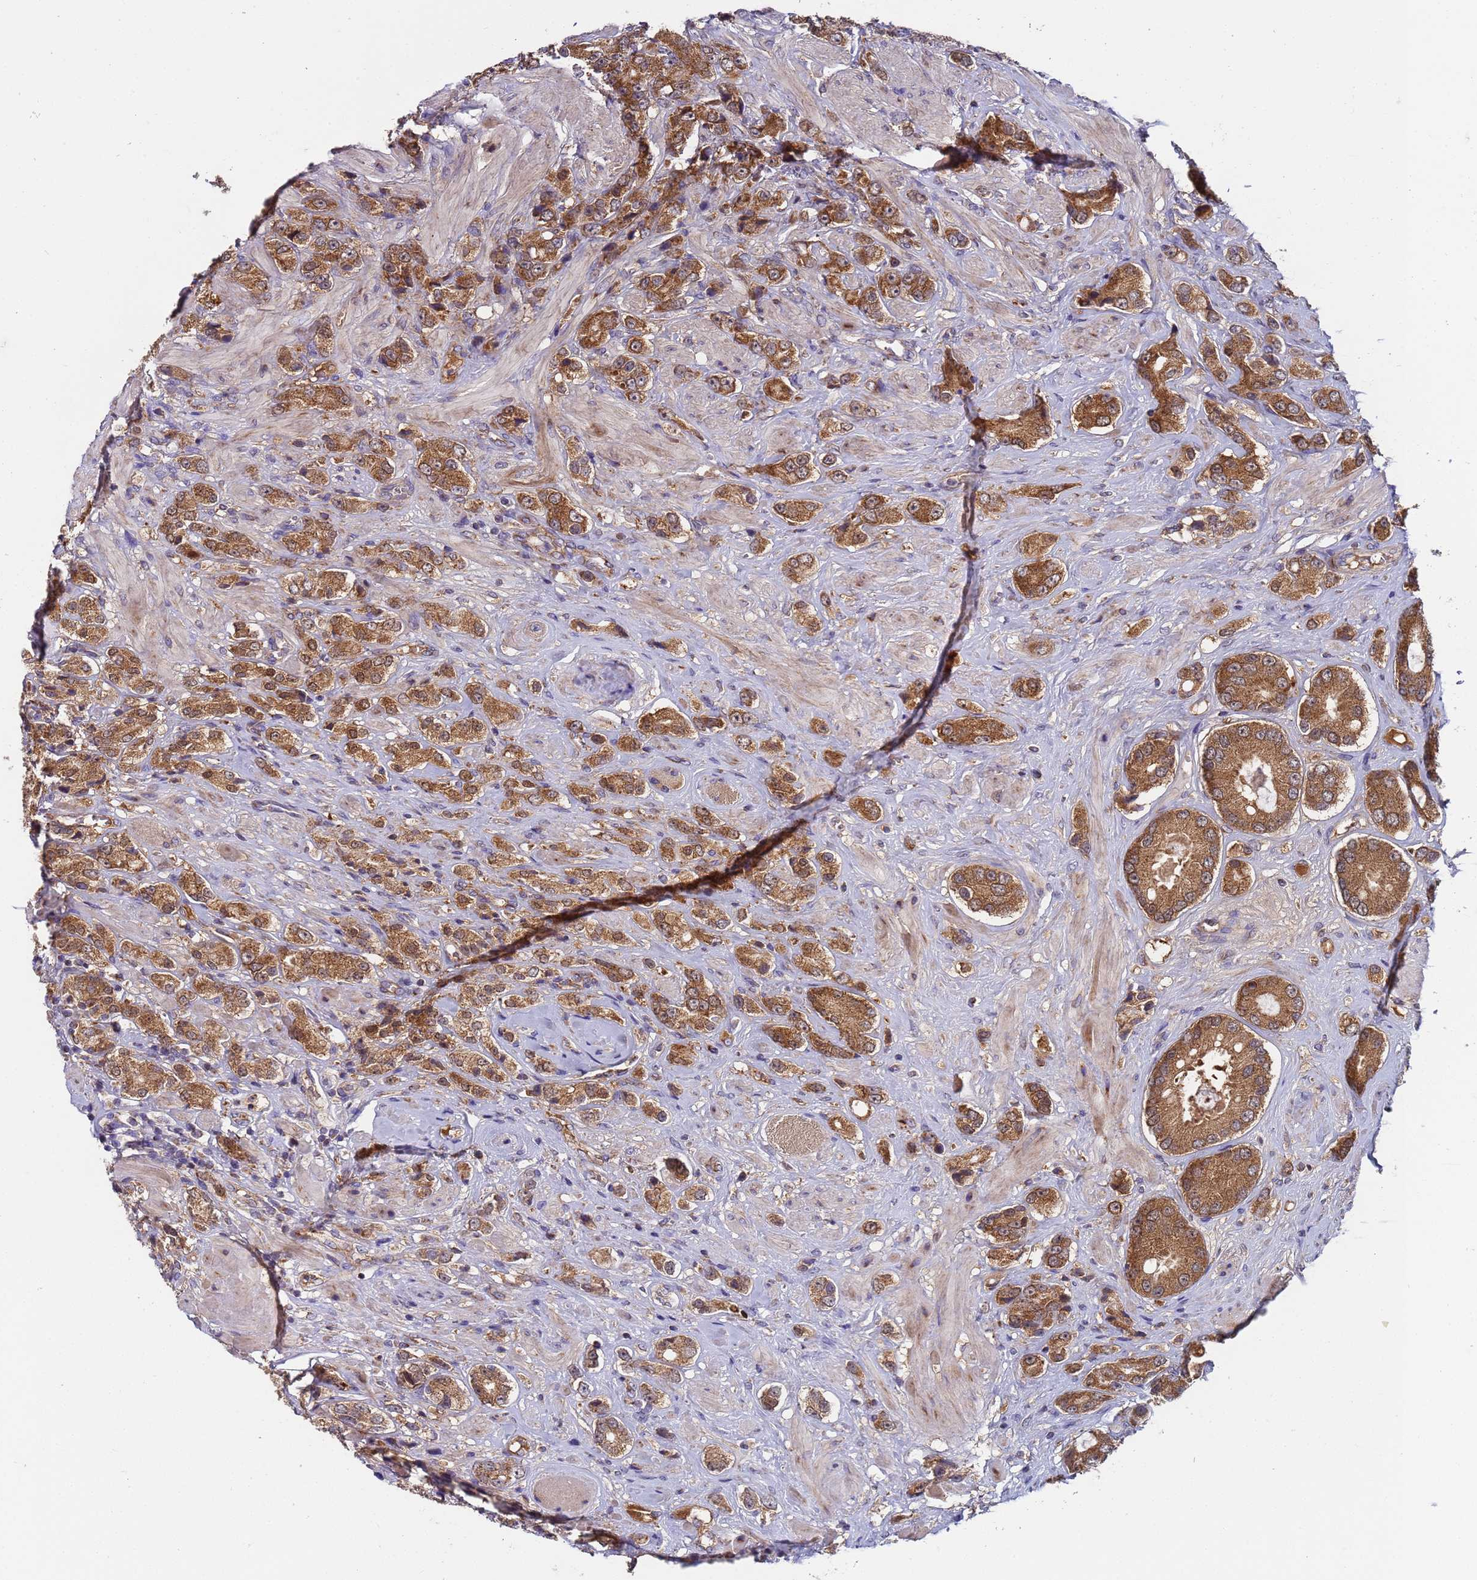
{"staining": {"intensity": "strong", "quantity": ">75%", "location": "cytoplasmic/membranous"}, "tissue": "prostate cancer", "cell_type": "Tumor cells", "image_type": "cancer", "snomed": [{"axis": "morphology", "description": "Adenocarcinoma, High grade"}, {"axis": "topography", "description": "Prostate and seminal vesicle, NOS"}], "caption": "About >75% of tumor cells in prostate cancer demonstrate strong cytoplasmic/membranous protein staining as visualized by brown immunohistochemical staining.", "gene": "TMEM126A", "patient": {"sex": "male", "age": 64}}